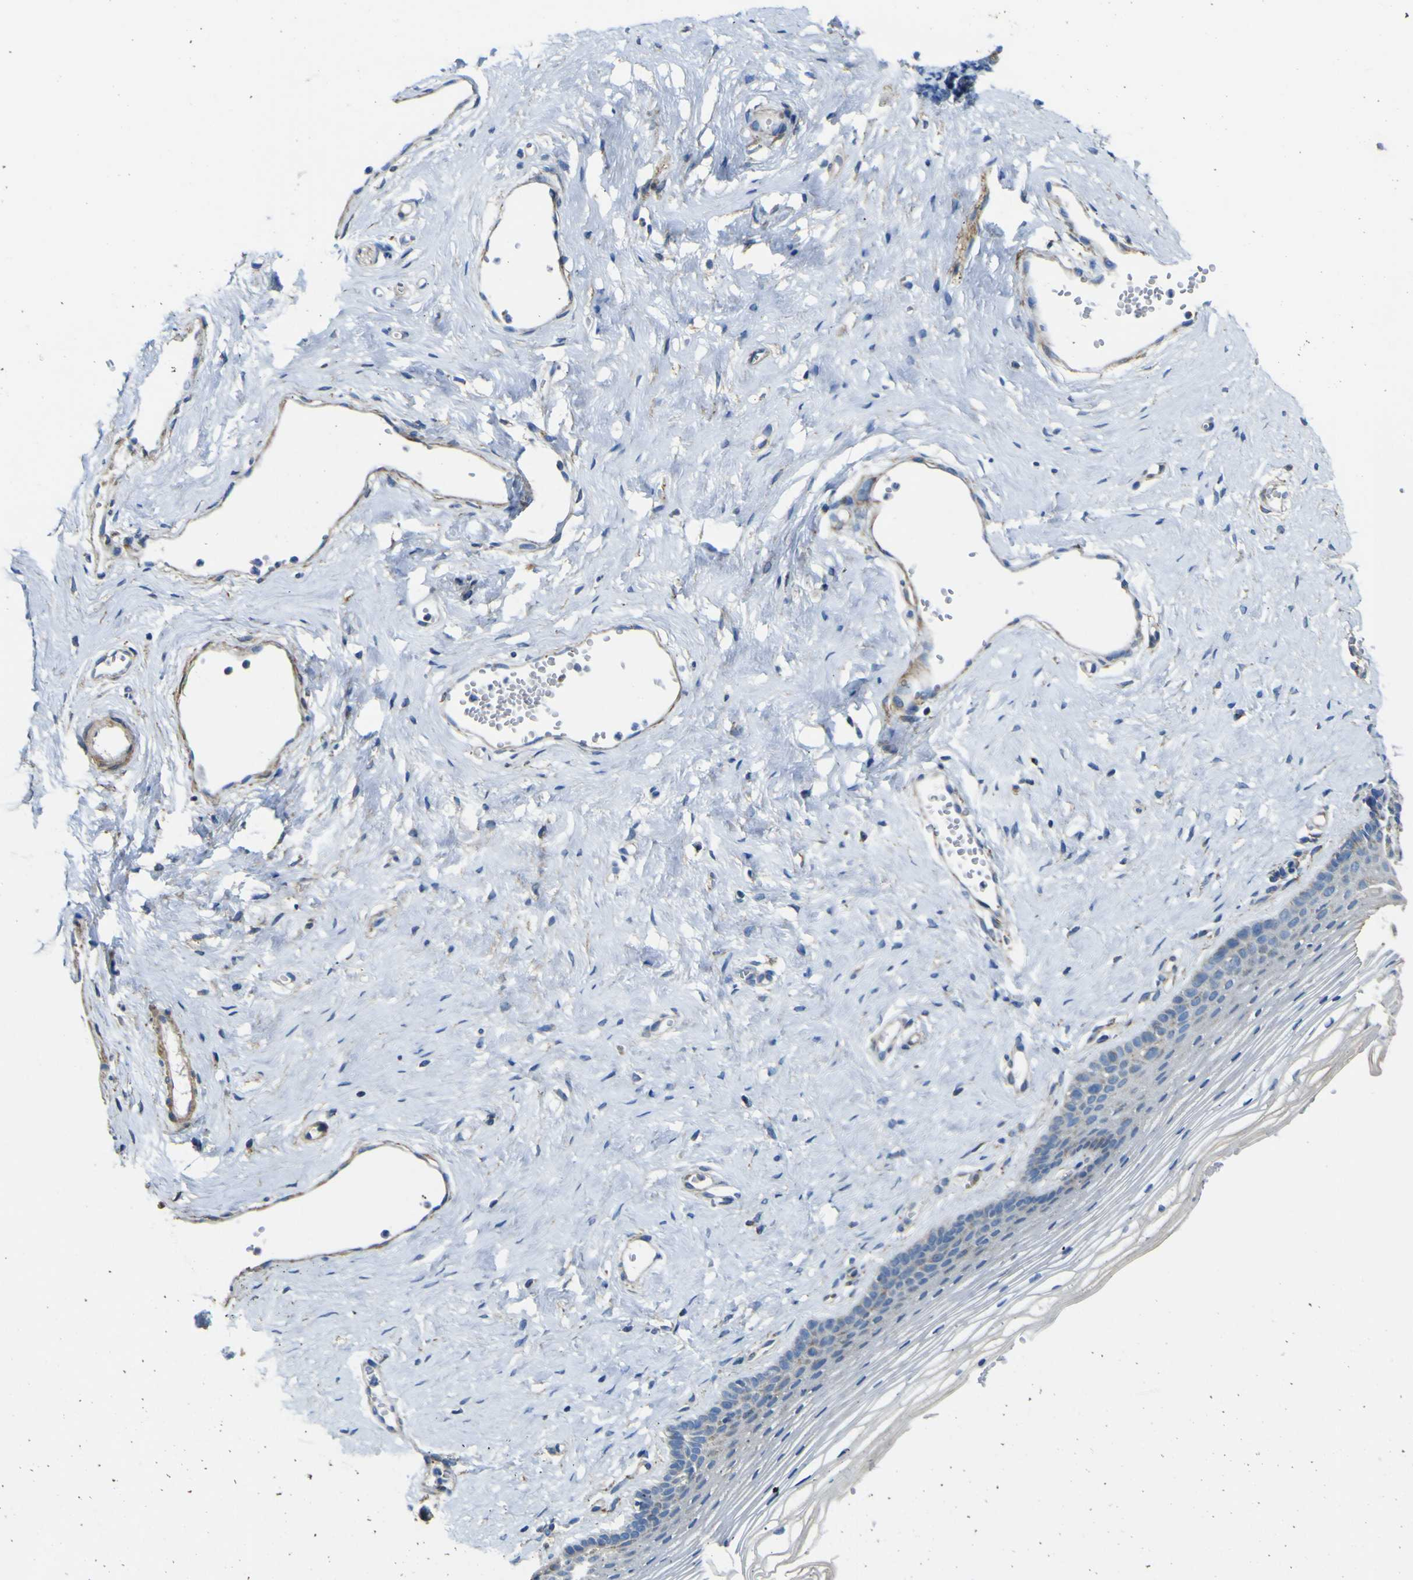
{"staining": {"intensity": "negative", "quantity": "none", "location": "none"}, "tissue": "vagina", "cell_type": "Squamous epithelial cells", "image_type": "normal", "snomed": [{"axis": "morphology", "description": "Normal tissue, NOS"}, {"axis": "topography", "description": "Vagina"}], "caption": "An image of vagina stained for a protein shows no brown staining in squamous epithelial cells.", "gene": "ALDH18A1", "patient": {"sex": "female", "age": 32}}